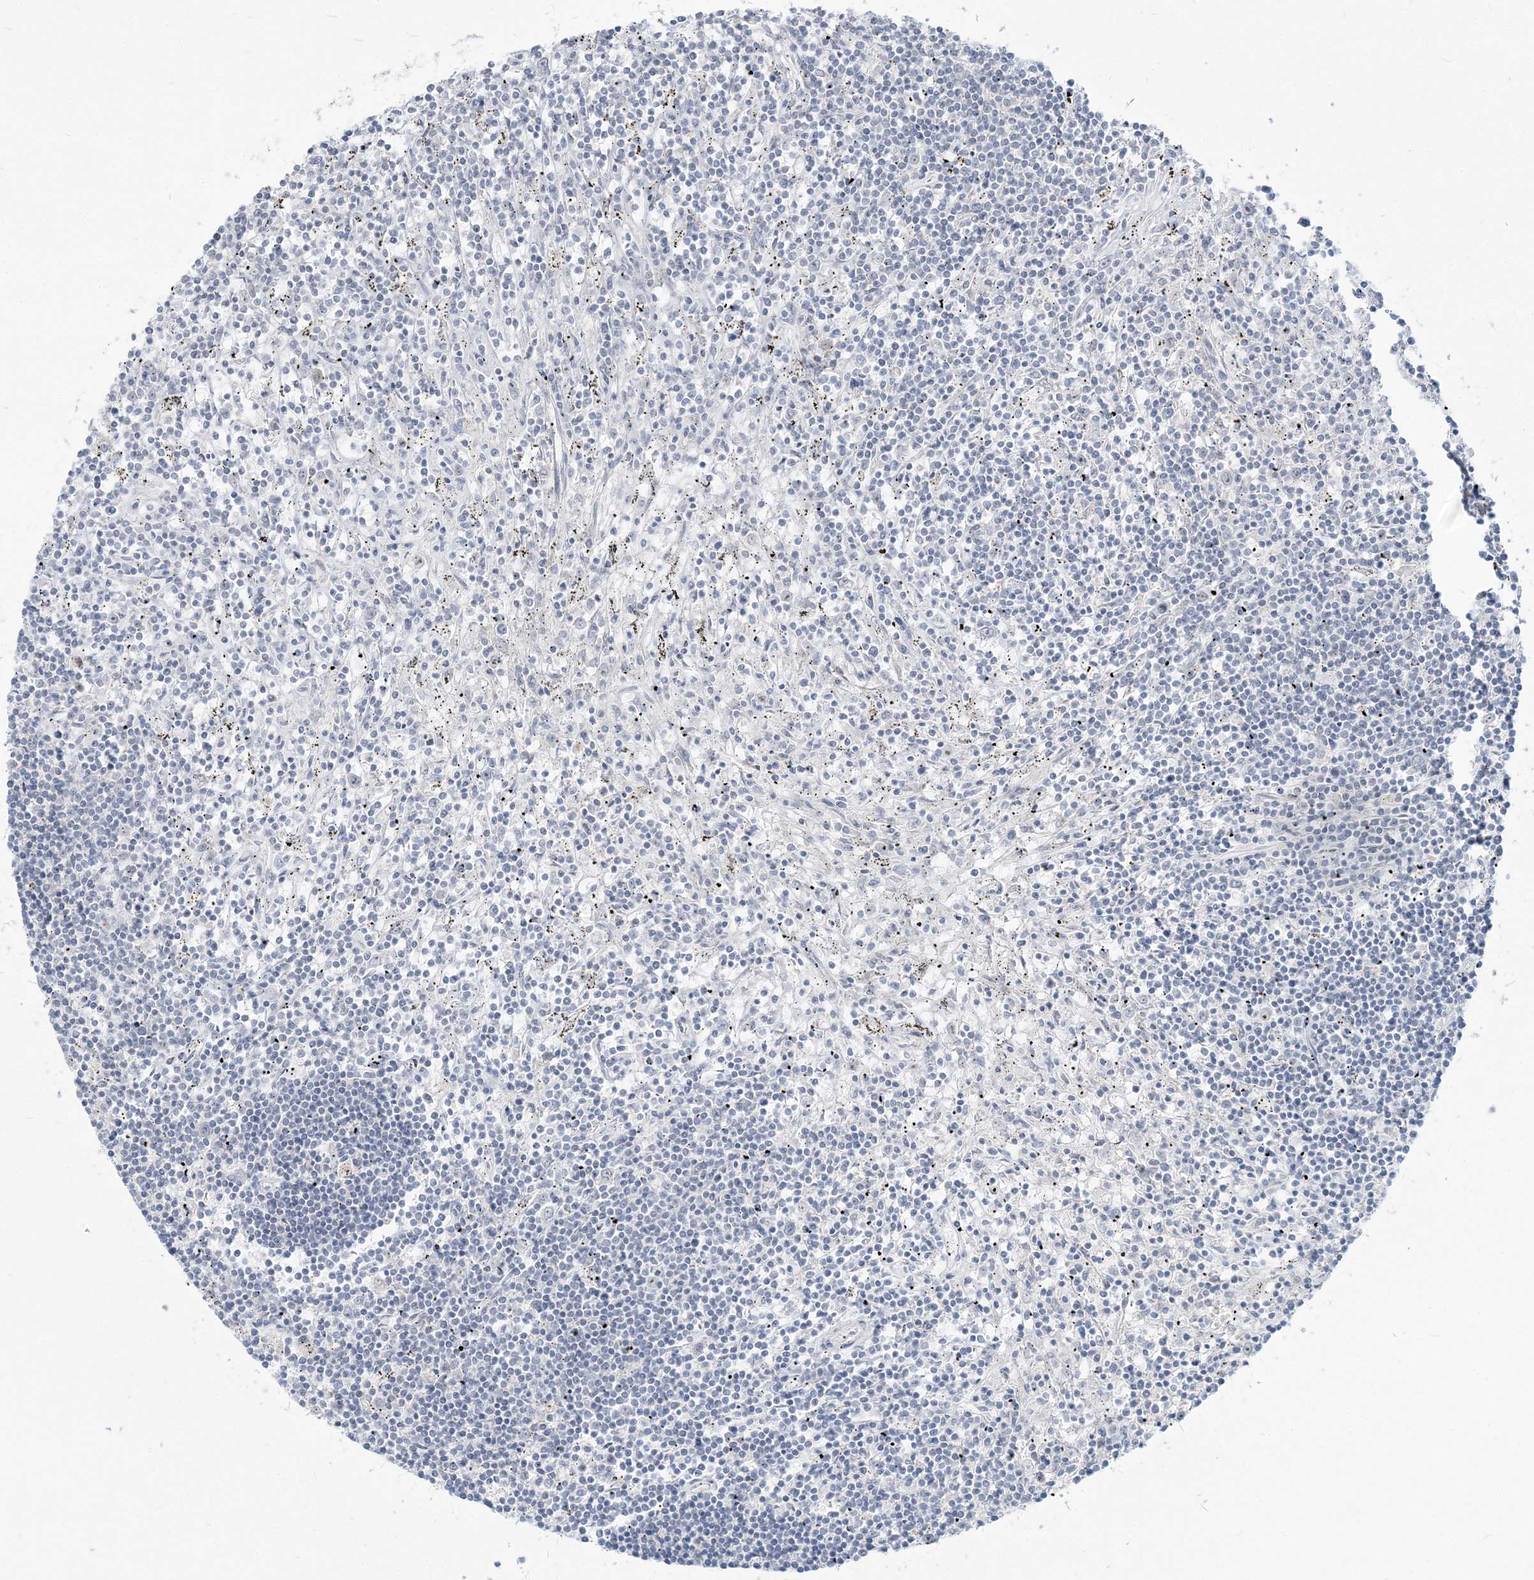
{"staining": {"intensity": "negative", "quantity": "none", "location": "none"}, "tissue": "lymphoma", "cell_type": "Tumor cells", "image_type": "cancer", "snomed": [{"axis": "morphology", "description": "Malignant lymphoma, non-Hodgkin's type, Low grade"}, {"axis": "topography", "description": "Spleen"}], "caption": "Protein analysis of lymphoma shows no significant staining in tumor cells. Nuclei are stained in blue.", "gene": "SDAD1", "patient": {"sex": "male", "age": 76}}